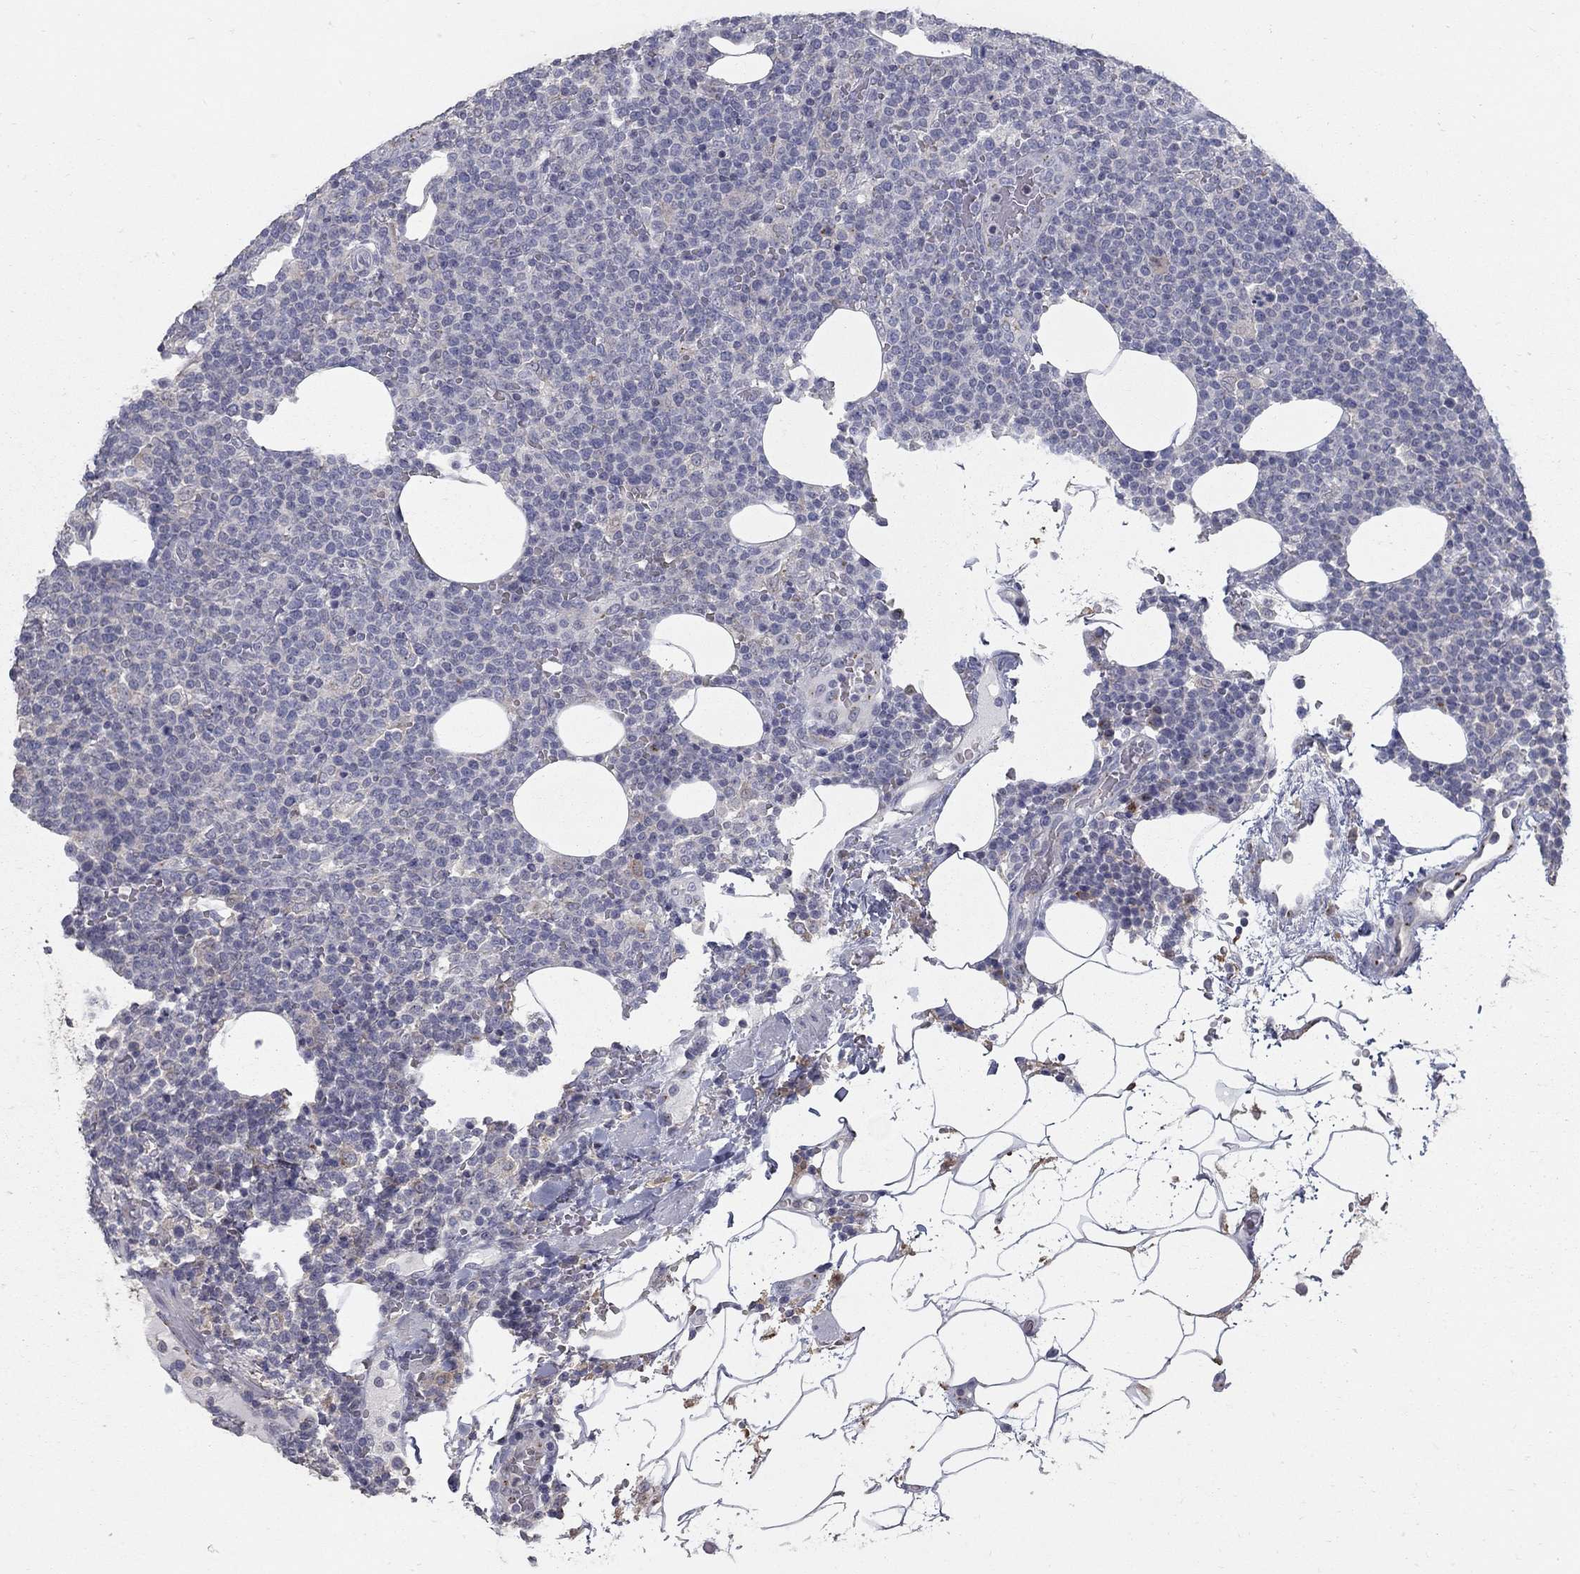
{"staining": {"intensity": "negative", "quantity": "none", "location": "none"}, "tissue": "lymphoma", "cell_type": "Tumor cells", "image_type": "cancer", "snomed": [{"axis": "morphology", "description": "Malignant lymphoma, non-Hodgkin's type, High grade"}, {"axis": "topography", "description": "Lymph node"}], "caption": "High magnification brightfield microscopy of high-grade malignant lymphoma, non-Hodgkin's type stained with DAB (brown) and counterstained with hematoxylin (blue): tumor cells show no significant positivity.", "gene": "KIAA0319L", "patient": {"sex": "male", "age": 61}}